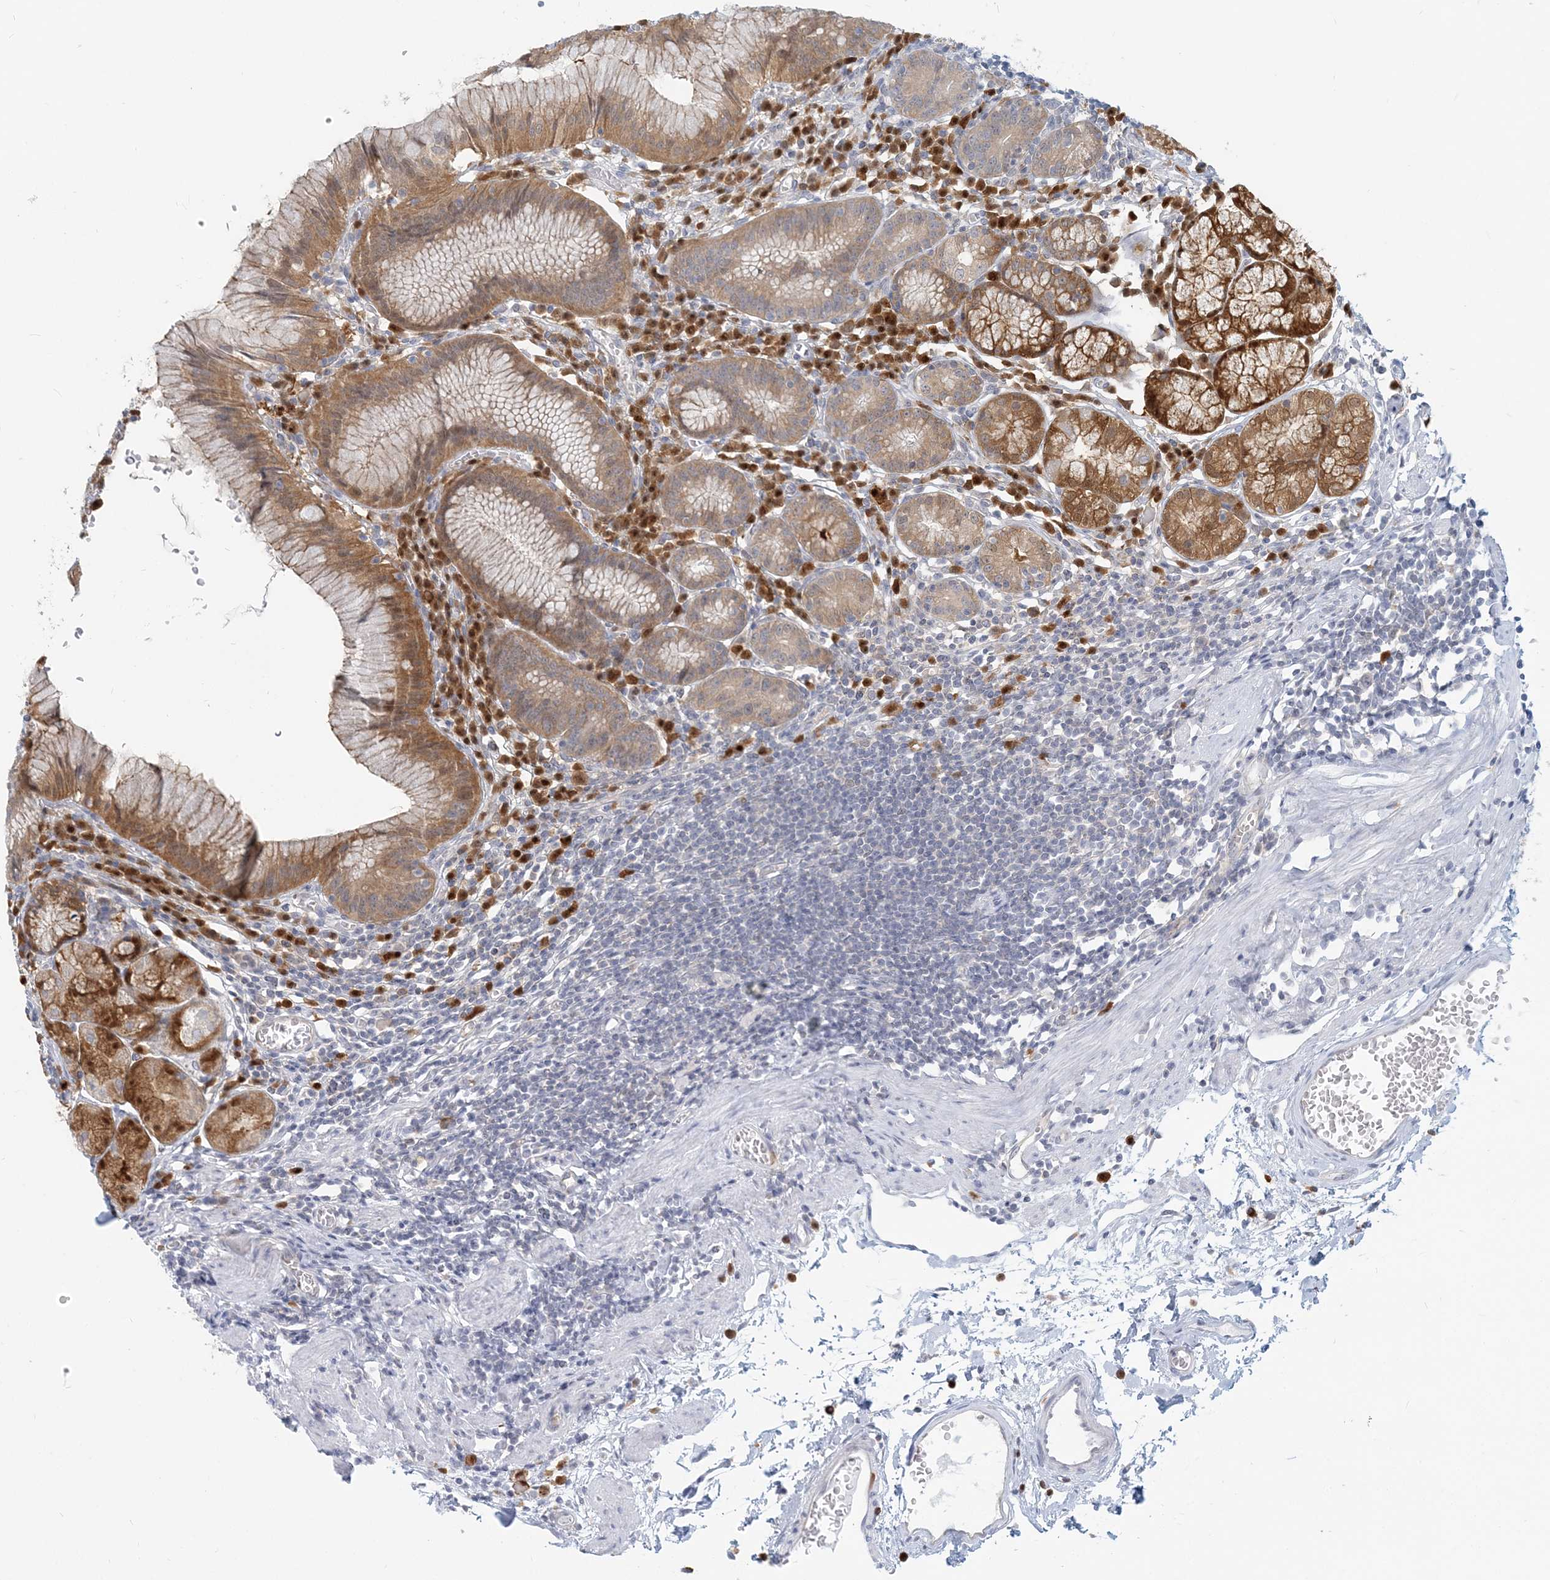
{"staining": {"intensity": "strong", "quantity": "25%-75%", "location": "cytoplasmic/membranous,nuclear"}, "tissue": "stomach", "cell_type": "Glandular cells", "image_type": "normal", "snomed": [{"axis": "morphology", "description": "Normal tissue, NOS"}, {"axis": "topography", "description": "Stomach"}], "caption": "The micrograph demonstrates immunohistochemical staining of normal stomach. There is strong cytoplasmic/membranous,nuclear positivity is seen in about 25%-75% of glandular cells.", "gene": "GMPPA", "patient": {"sex": "male", "age": 55}}